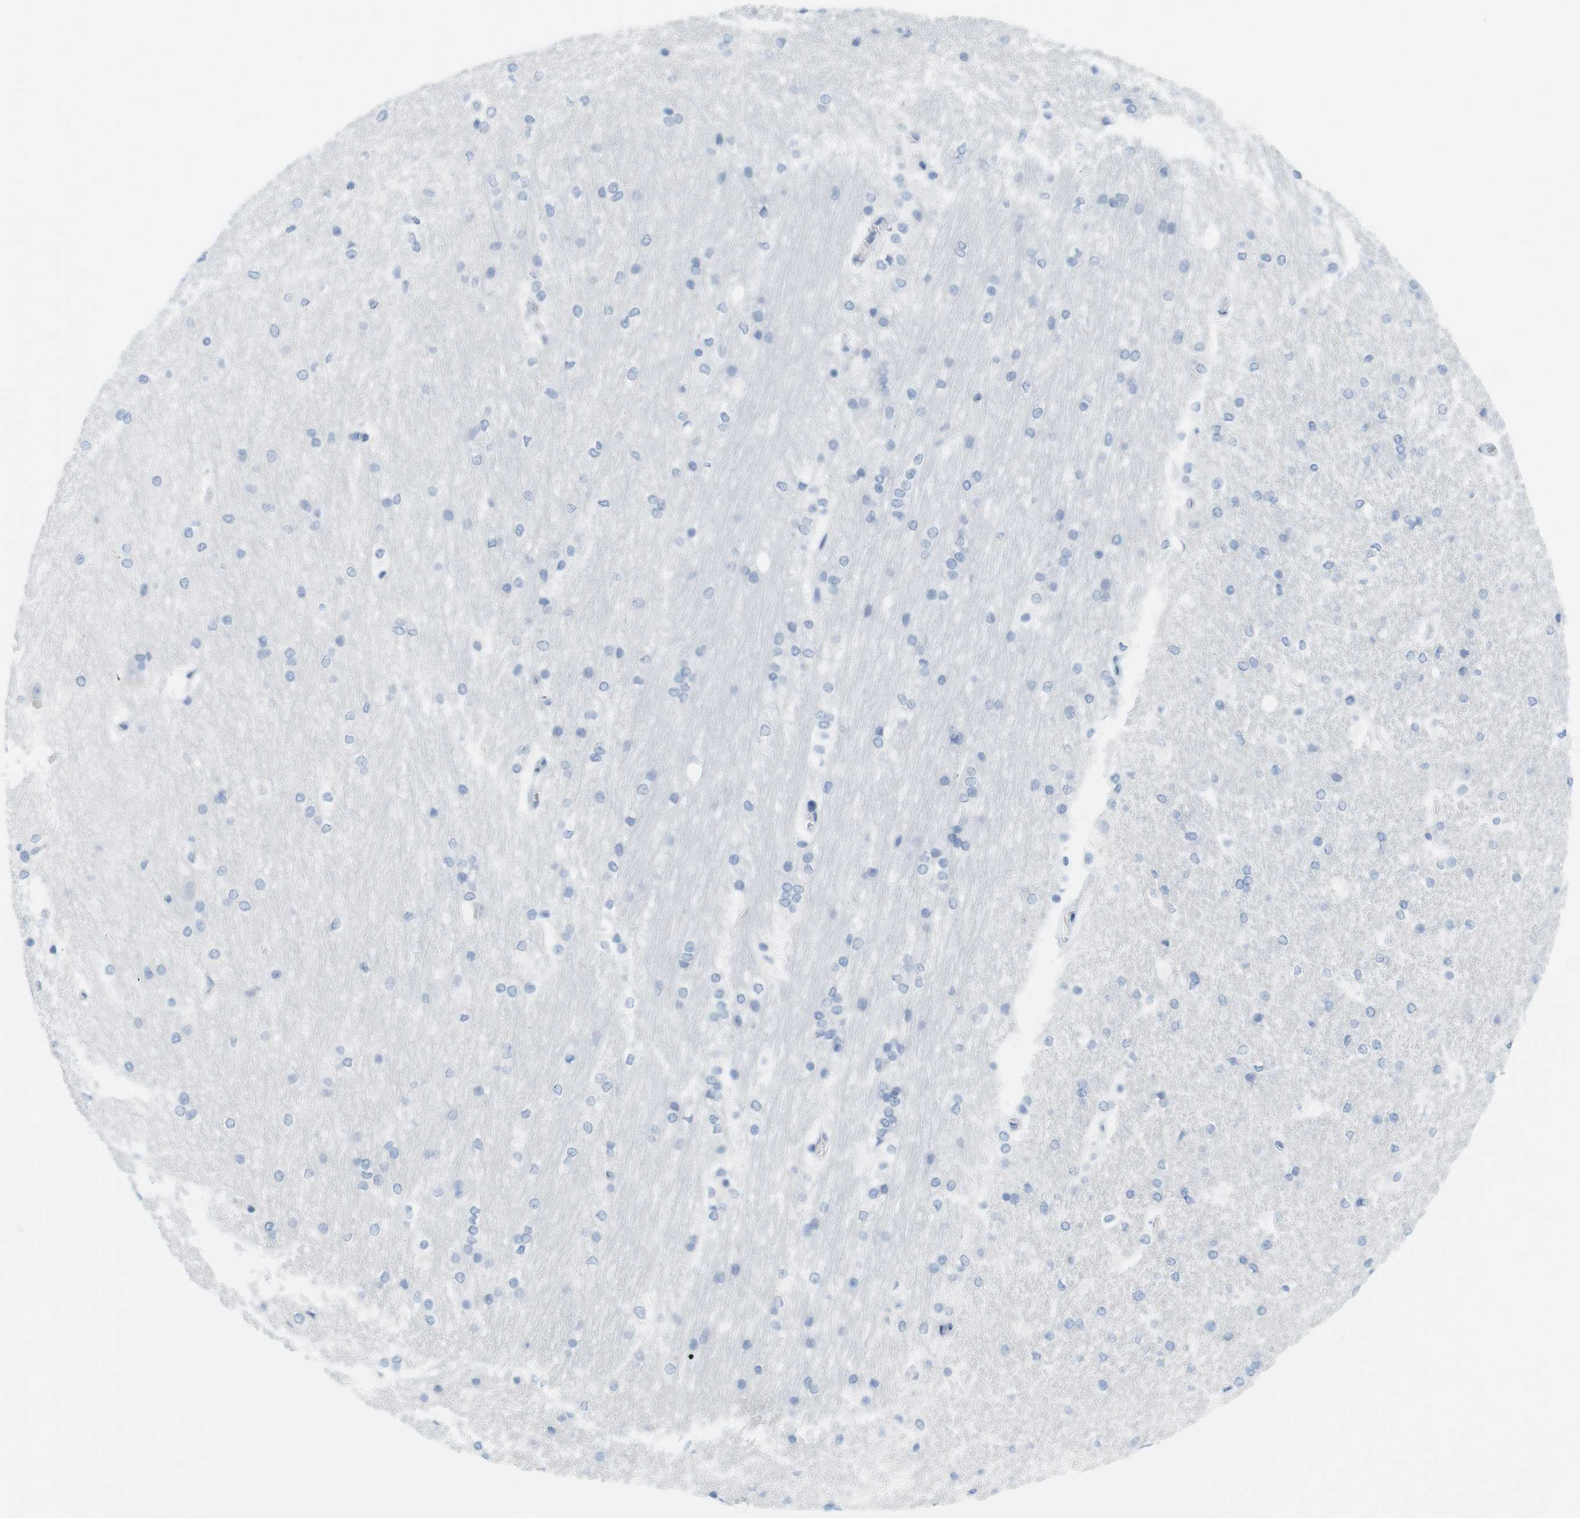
{"staining": {"intensity": "negative", "quantity": "none", "location": "none"}, "tissue": "hippocampus", "cell_type": "Glial cells", "image_type": "normal", "snomed": [{"axis": "morphology", "description": "Normal tissue, NOS"}, {"axis": "topography", "description": "Hippocampus"}], "caption": "This is an IHC micrograph of unremarkable hippocampus. There is no expression in glial cells.", "gene": "TNNT2", "patient": {"sex": "female", "age": 19}}